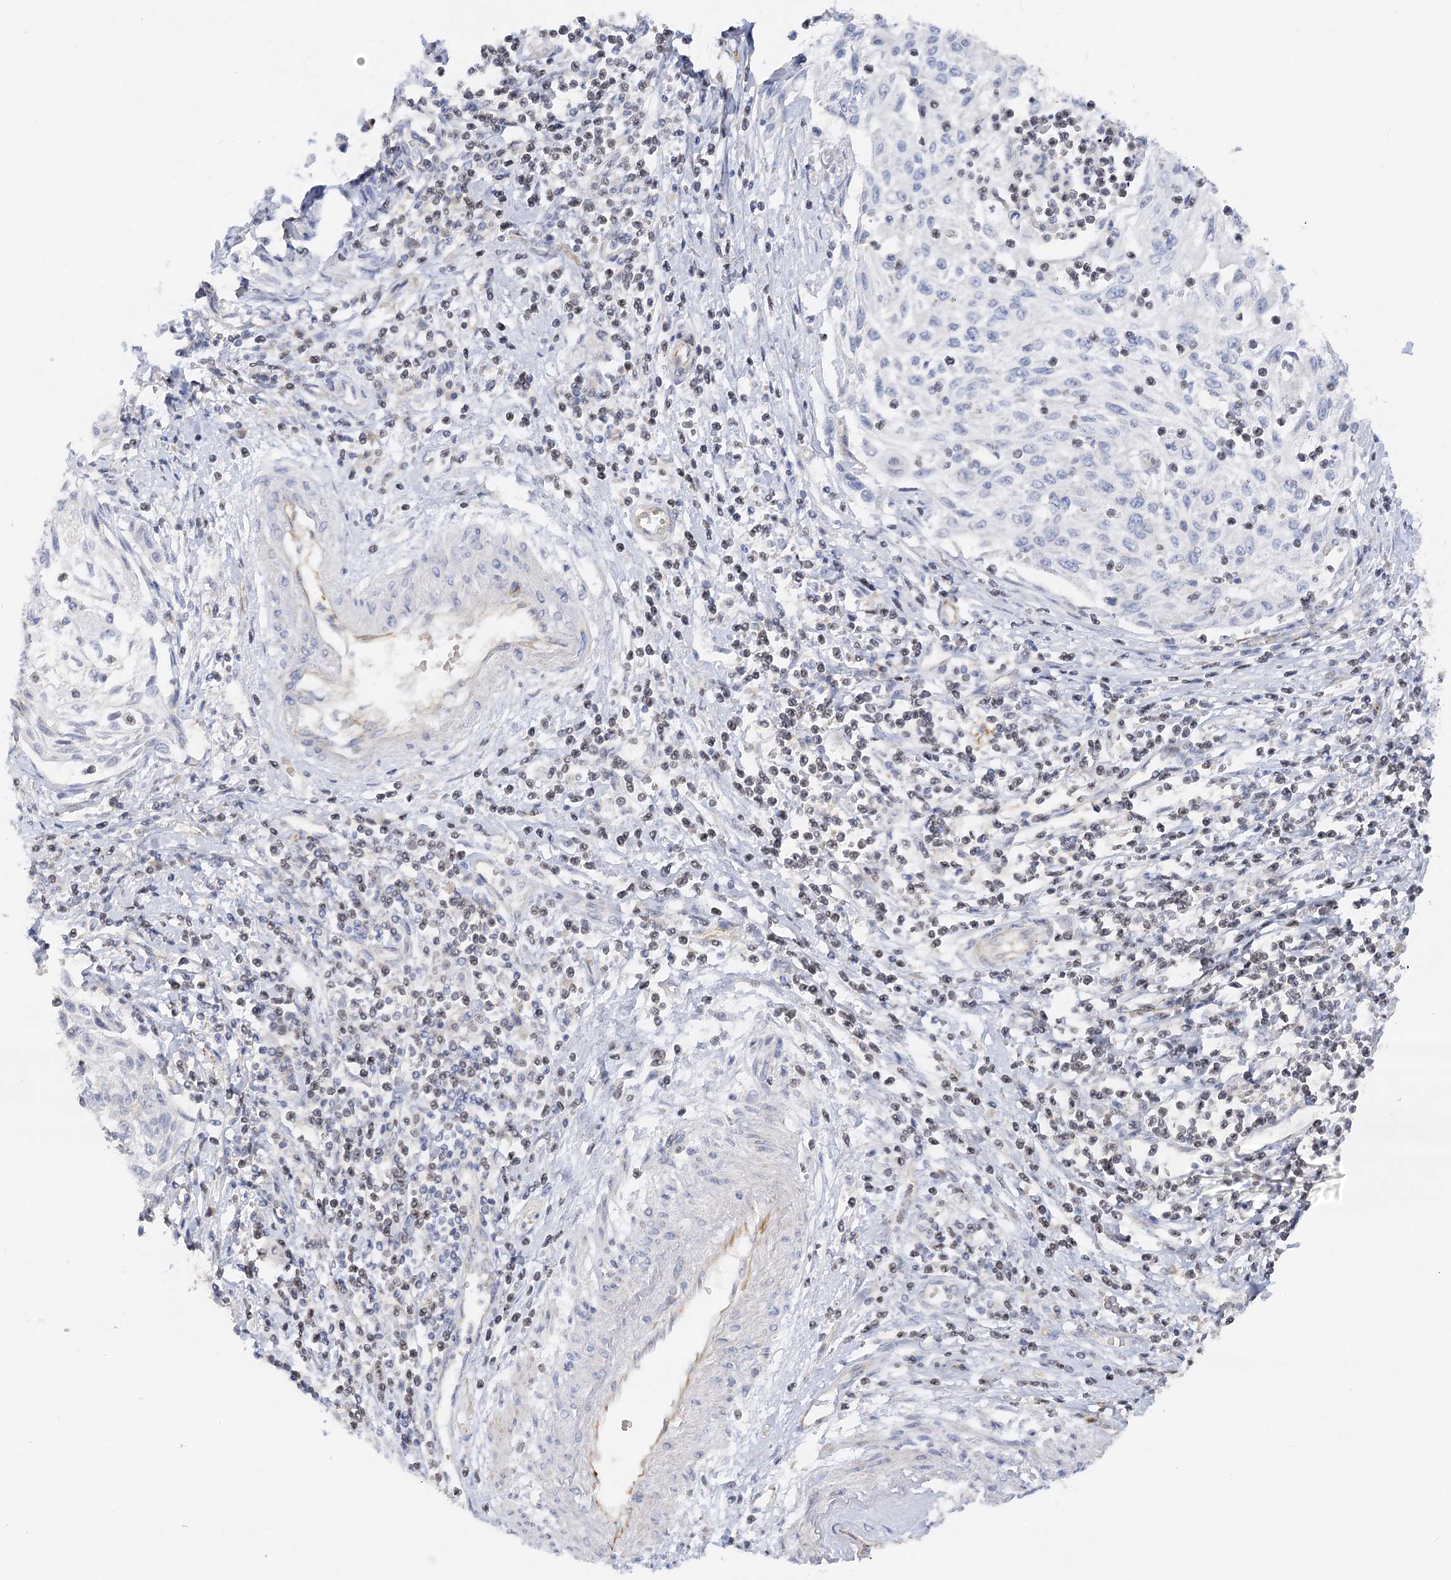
{"staining": {"intensity": "negative", "quantity": "none", "location": "none"}, "tissue": "cervical cancer", "cell_type": "Tumor cells", "image_type": "cancer", "snomed": [{"axis": "morphology", "description": "Squamous cell carcinoma, NOS"}, {"axis": "topography", "description": "Cervix"}], "caption": "A high-resolution photomicrograph shows IHC staining of squamous cell carcinoma (cervical), which reveals no significant expression in tumor cells. (Stains: DAB immunohistochemistry (IHC) with hematoxylin counter stain, Microscopy: brightfield microscopy at high magnification).", "gene": "NELL2", "patient": {"sex": "female", "age": 70}}